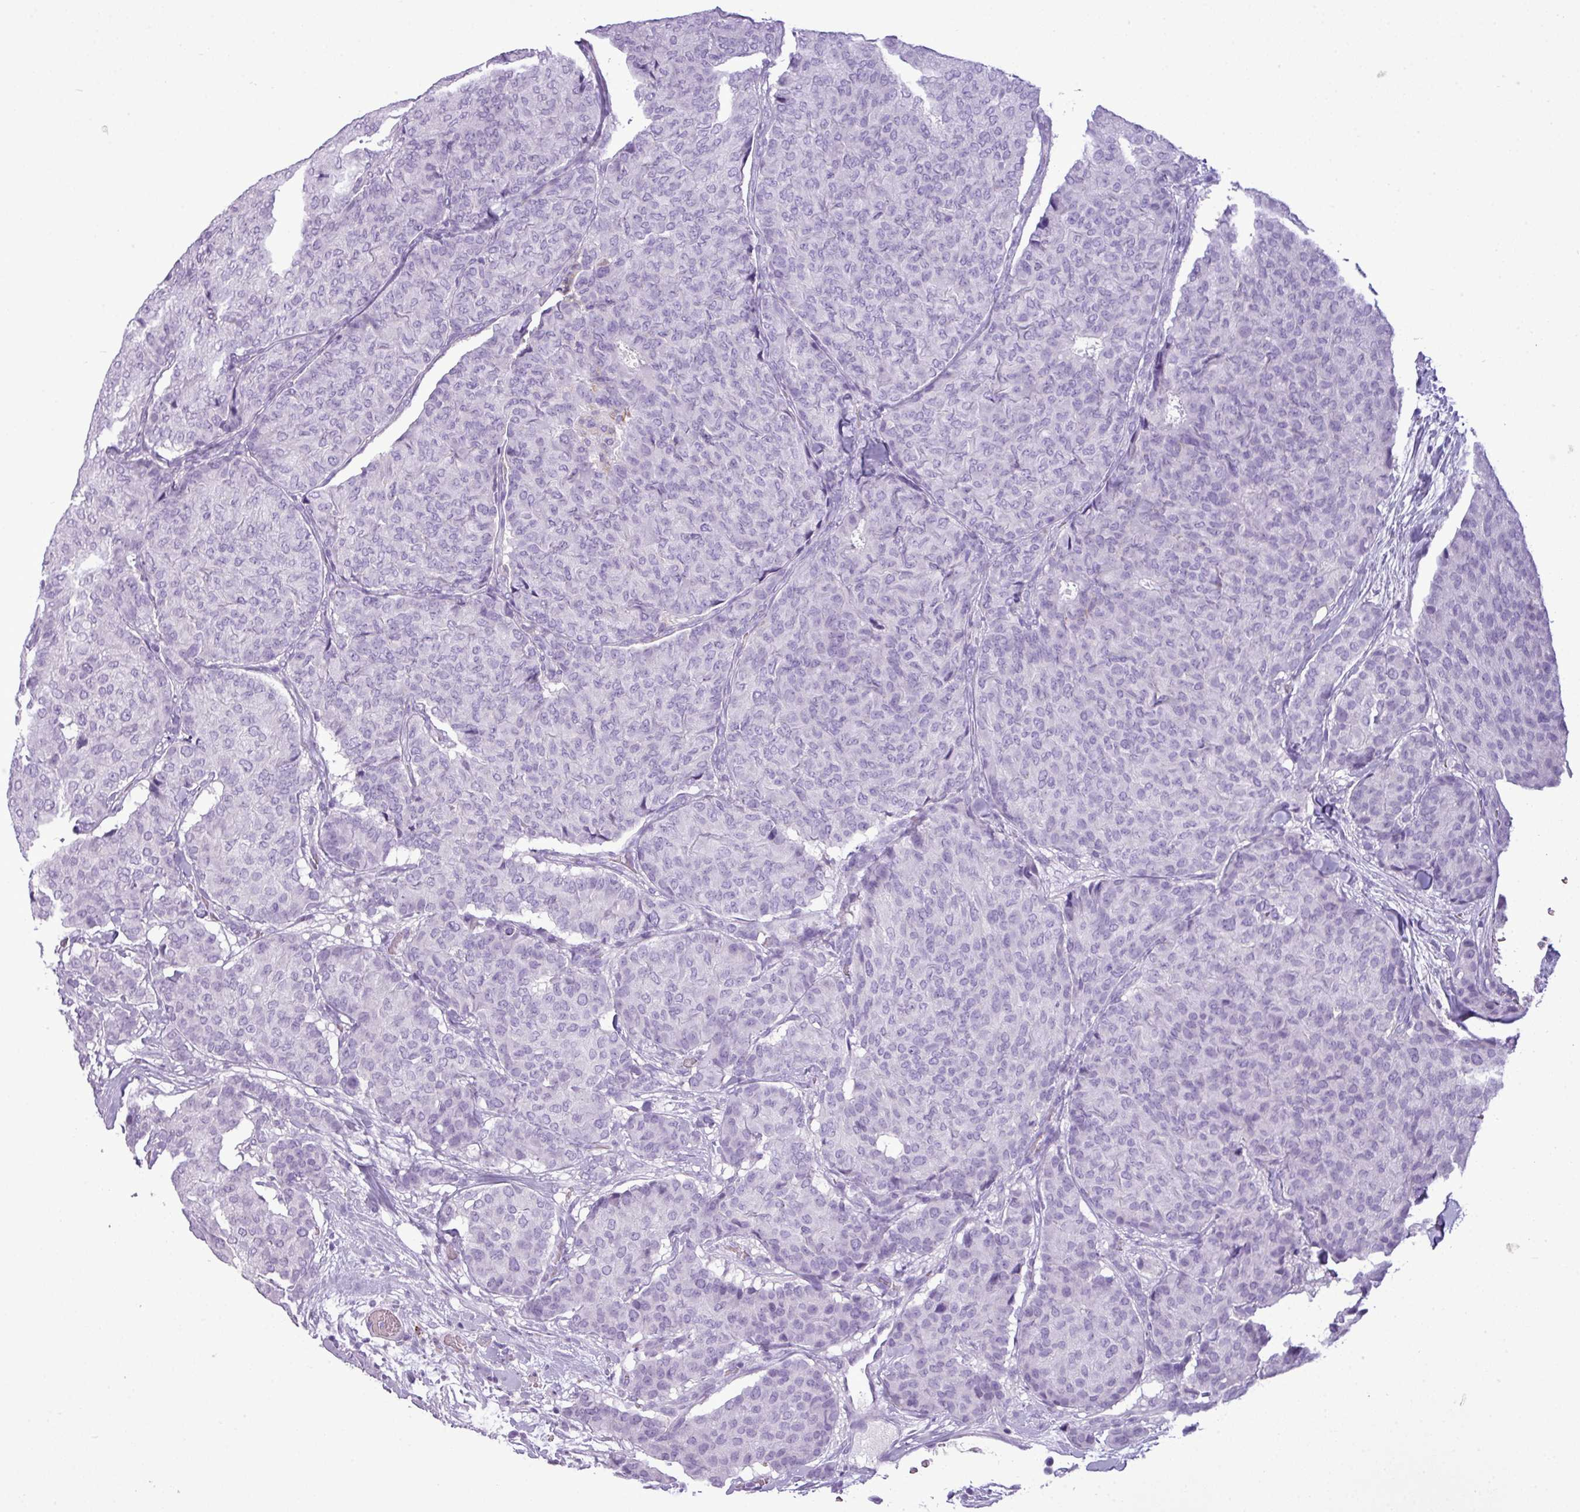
{"staining": {"intensity": "negative", "quantity": "none", "location": "none"}, "tissue": "breast cancer", "cell_type": "Tumor cells", "image_type": "cancer", "snomed": [{"axis": "morphology", "description": "Duct carcinoma"}, {"axis": "topography", "description": "Breast"}], "caption": "Tumor cells show no significant protein positivity in breast invasive ductal carcinoma.", "gene": "RBMXL2", "patient": {"sex": "female", "age": 75}}